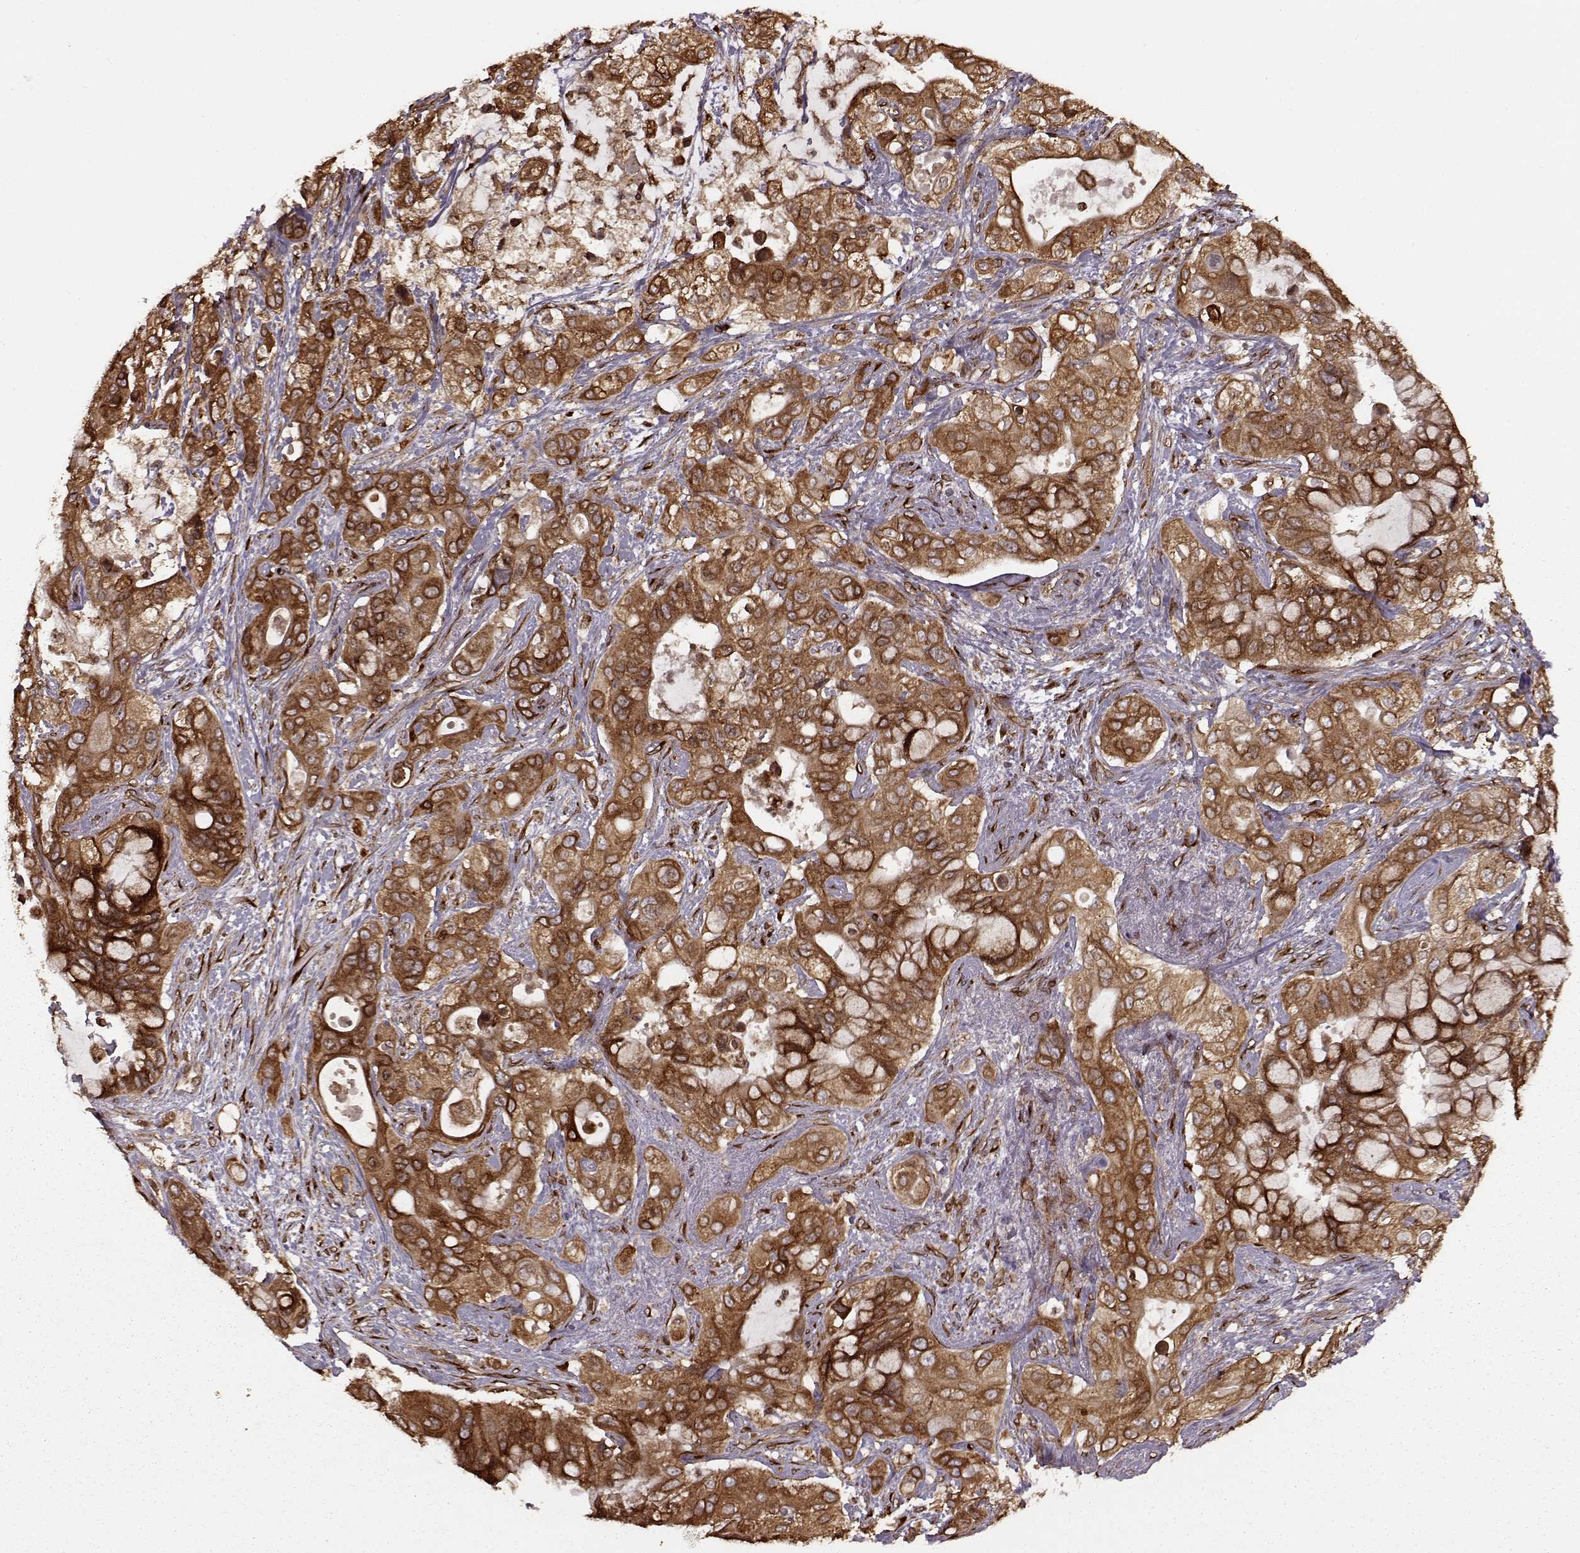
{"staining": {"intensity": "strong", "quantity": ">75%", "location": "cytoplasmic/membranous"}, "tissue": "pancreatic cancer", "cell_type": "Tumor cells", "image_type": "cancer", "snomed": [{"axis": "morphology", "description": "Adenocarcinoma, NOS"}, {"axis": "topography", "description": "Pancreas"}], "caption": "The image displays a brown stain indicating the presence of a protein in the cytoplasmic/membranous of tumor cells in pancreatic cancer. The staining is performed using DAB (3,3'-diaminobenzidine) brown chromogen to label protein expression. The nuclei are counter-stained blue using hematoxylin.", "gene": "YIPF5", "patient": {"sex": "male", "age": 71}}